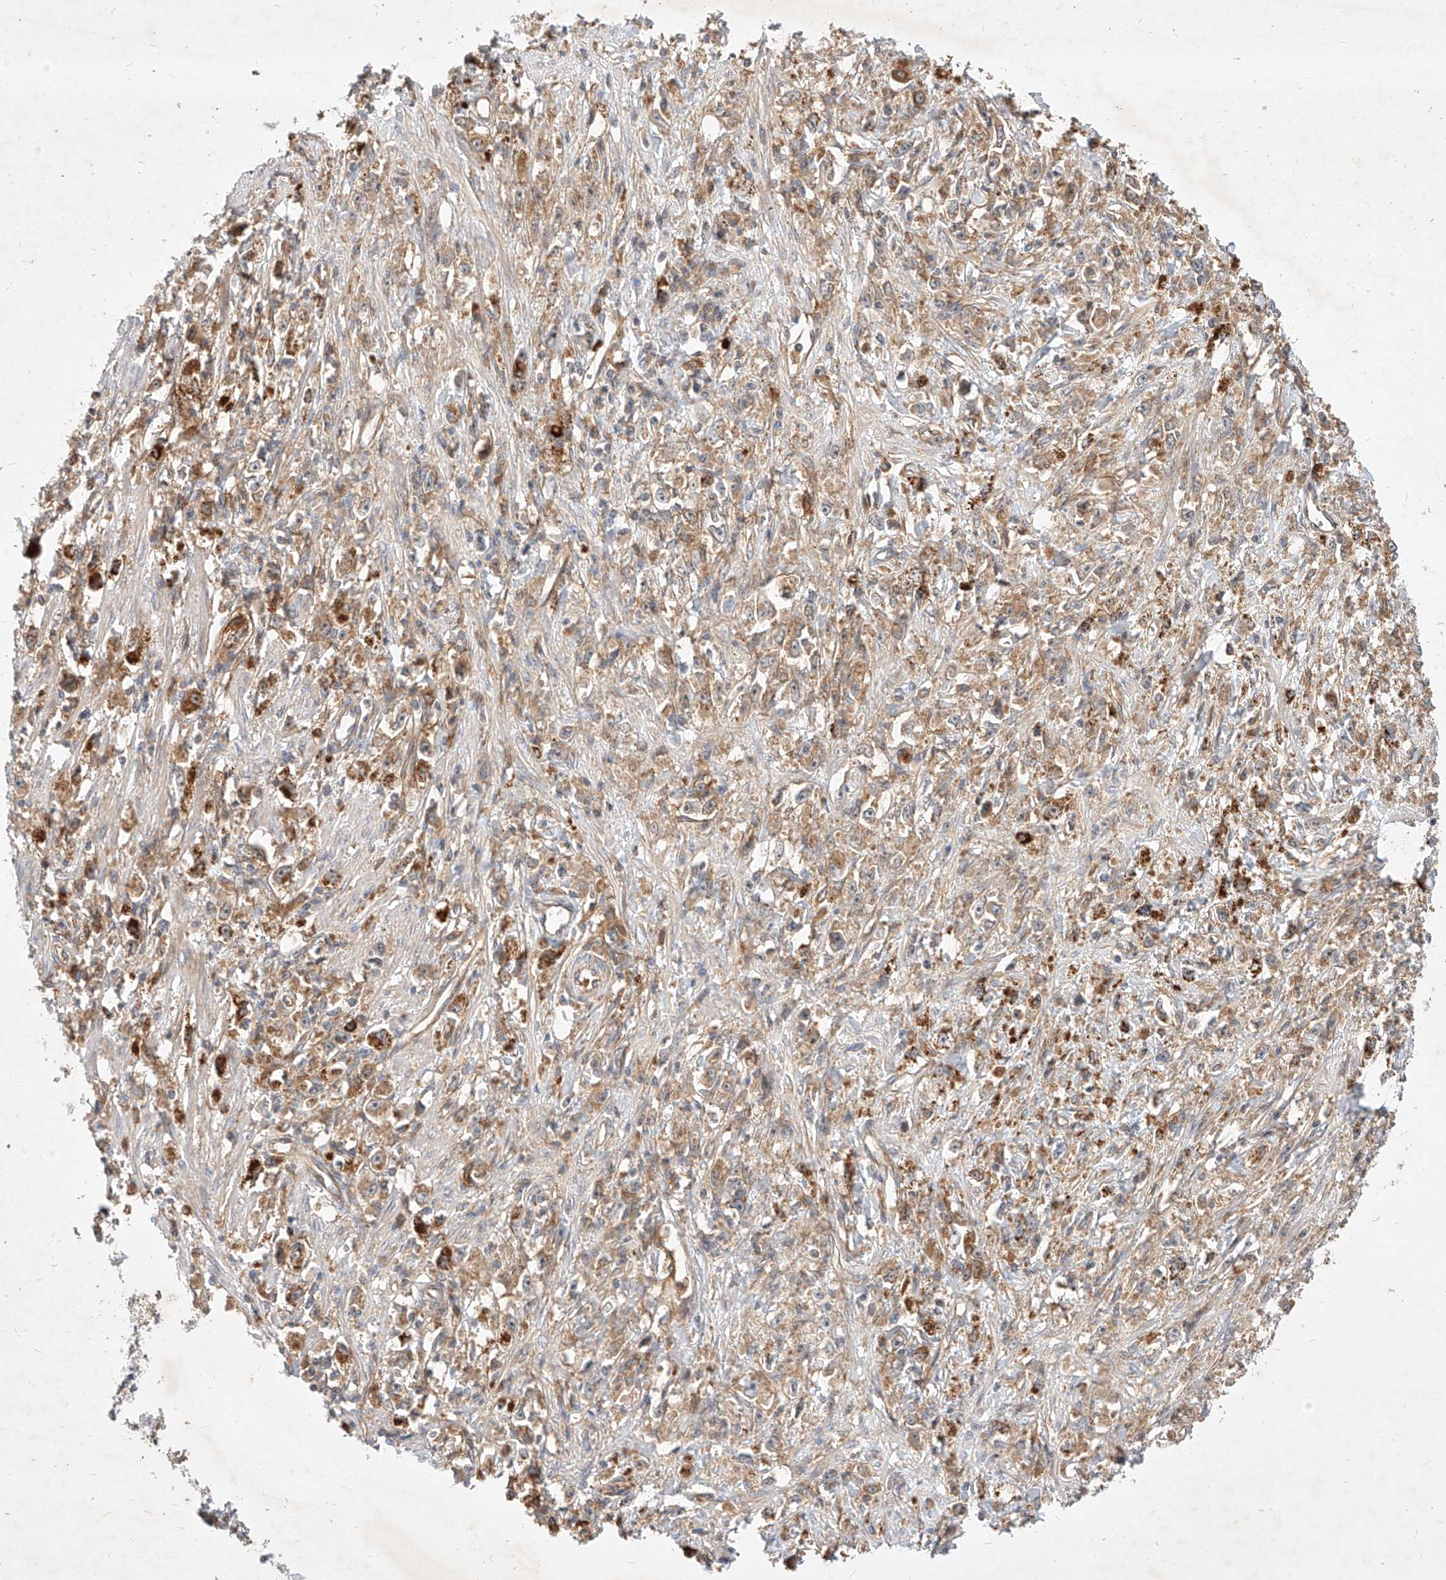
{"staining": {"intensity": "weak", "quantity": ">75%", "location": "cytoplasmic/membranous"}, "tissue": "stomach cancer", "cell_type": "Tumor cells", "image_type": "cancer", "snomed": [{"axis": "morphology", "description": "Adenocarcinoma, NOS"}, {"axis": "topography", "description": "Stomach"}], "caption": "Protein staining of stomach cancer tissue shows weak cytoplasmic/membranous positivity in approximately >75% of tumor cells.", "gene": "NFAM1", "patient": {"sex": "female", "age": 59}}